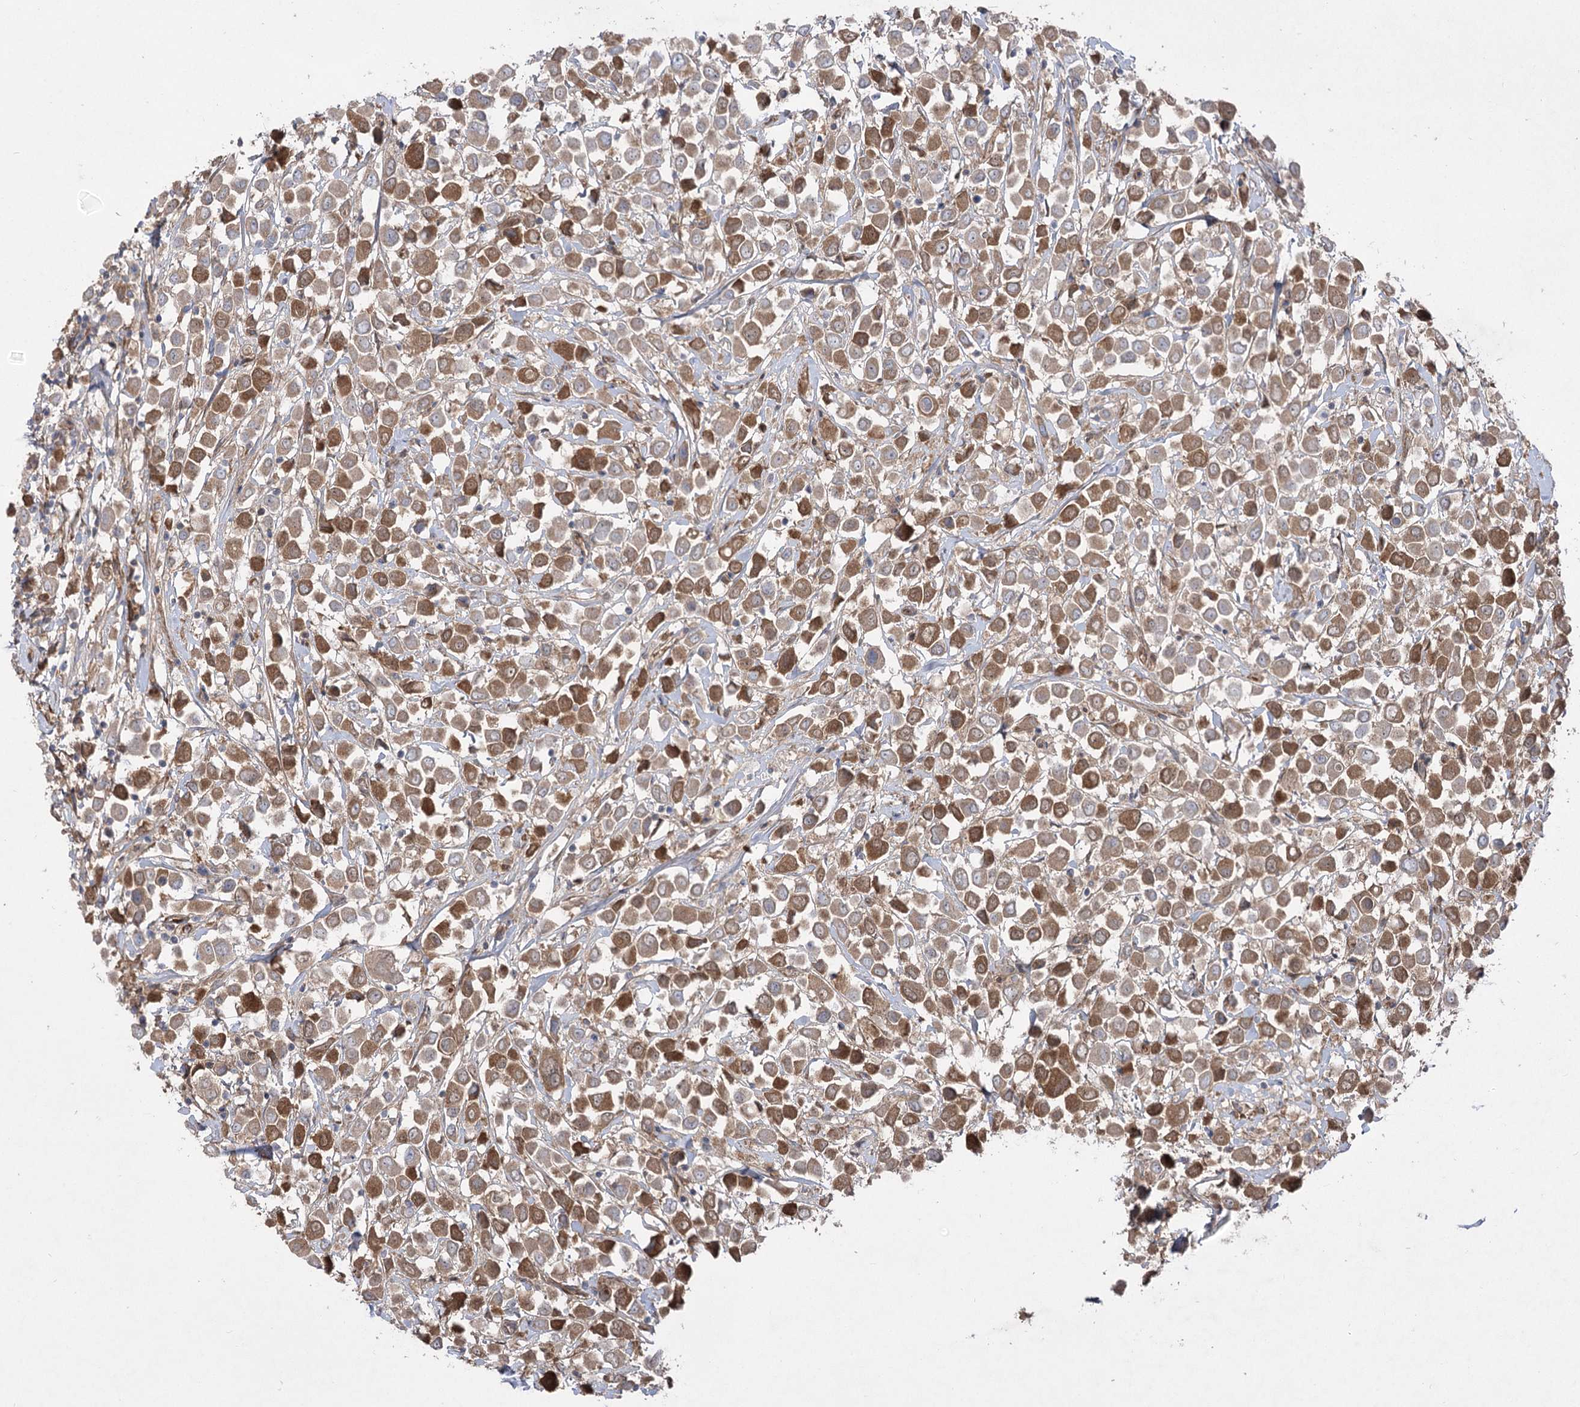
{"staining": {"intensity": "moderate", "quantity": ">75%", "location": "cytoplasmic/membranous"}, "tissue": "breast cancer", "cell_type": "Tumor cells", "image_type": "cancer", "snomed": [{"axis": "morphology", "description": "Duct carcinoma"}, {"axis": "topography", "description": "Breast"}], "caption": "Infiltrating ductal carcinoma (breast) tissue exhibits moderate cytoplasmic/membranous expression in approximately >75% of tumor cells, visualized by immunohistochemistry.", "gene": "PLEKHA5", "patient": {"sex": "female", "age": 61}}